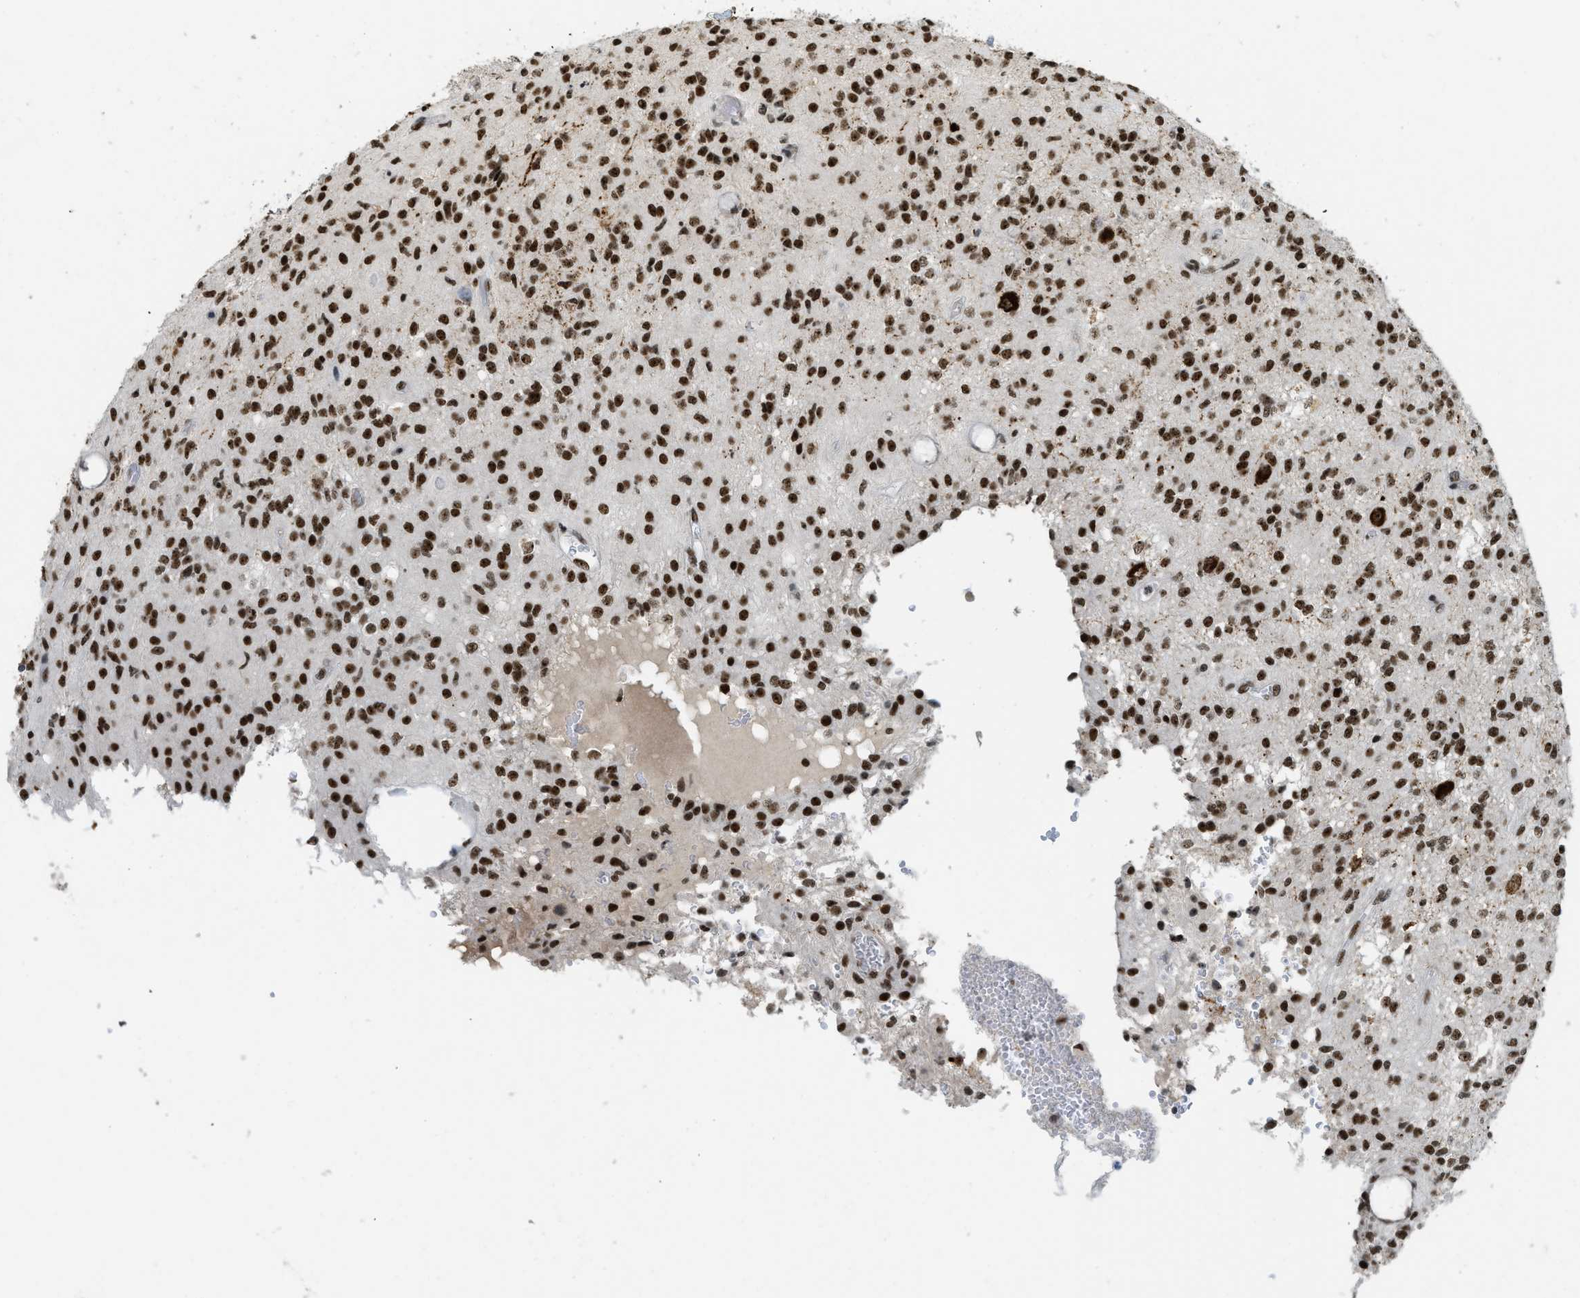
{"staining": {"intensity": "strong", "quantity": ">75%", "location": "nuclear"}, "tissue": "glioma", "cell_type": "Tumor cells", "image_type": "cancer", "snomed": [{"axis": "morphology", "description": "Glioma, malignant, High grade"}, {"axis": "topography", "description": "Brain"}], "caption": "The image reveals a brown stain indicating the presence of a protein in the nuclear of tumor cells in glioma.", "gene": "URB1", "patient": {"sex": "female", "age": 59}}